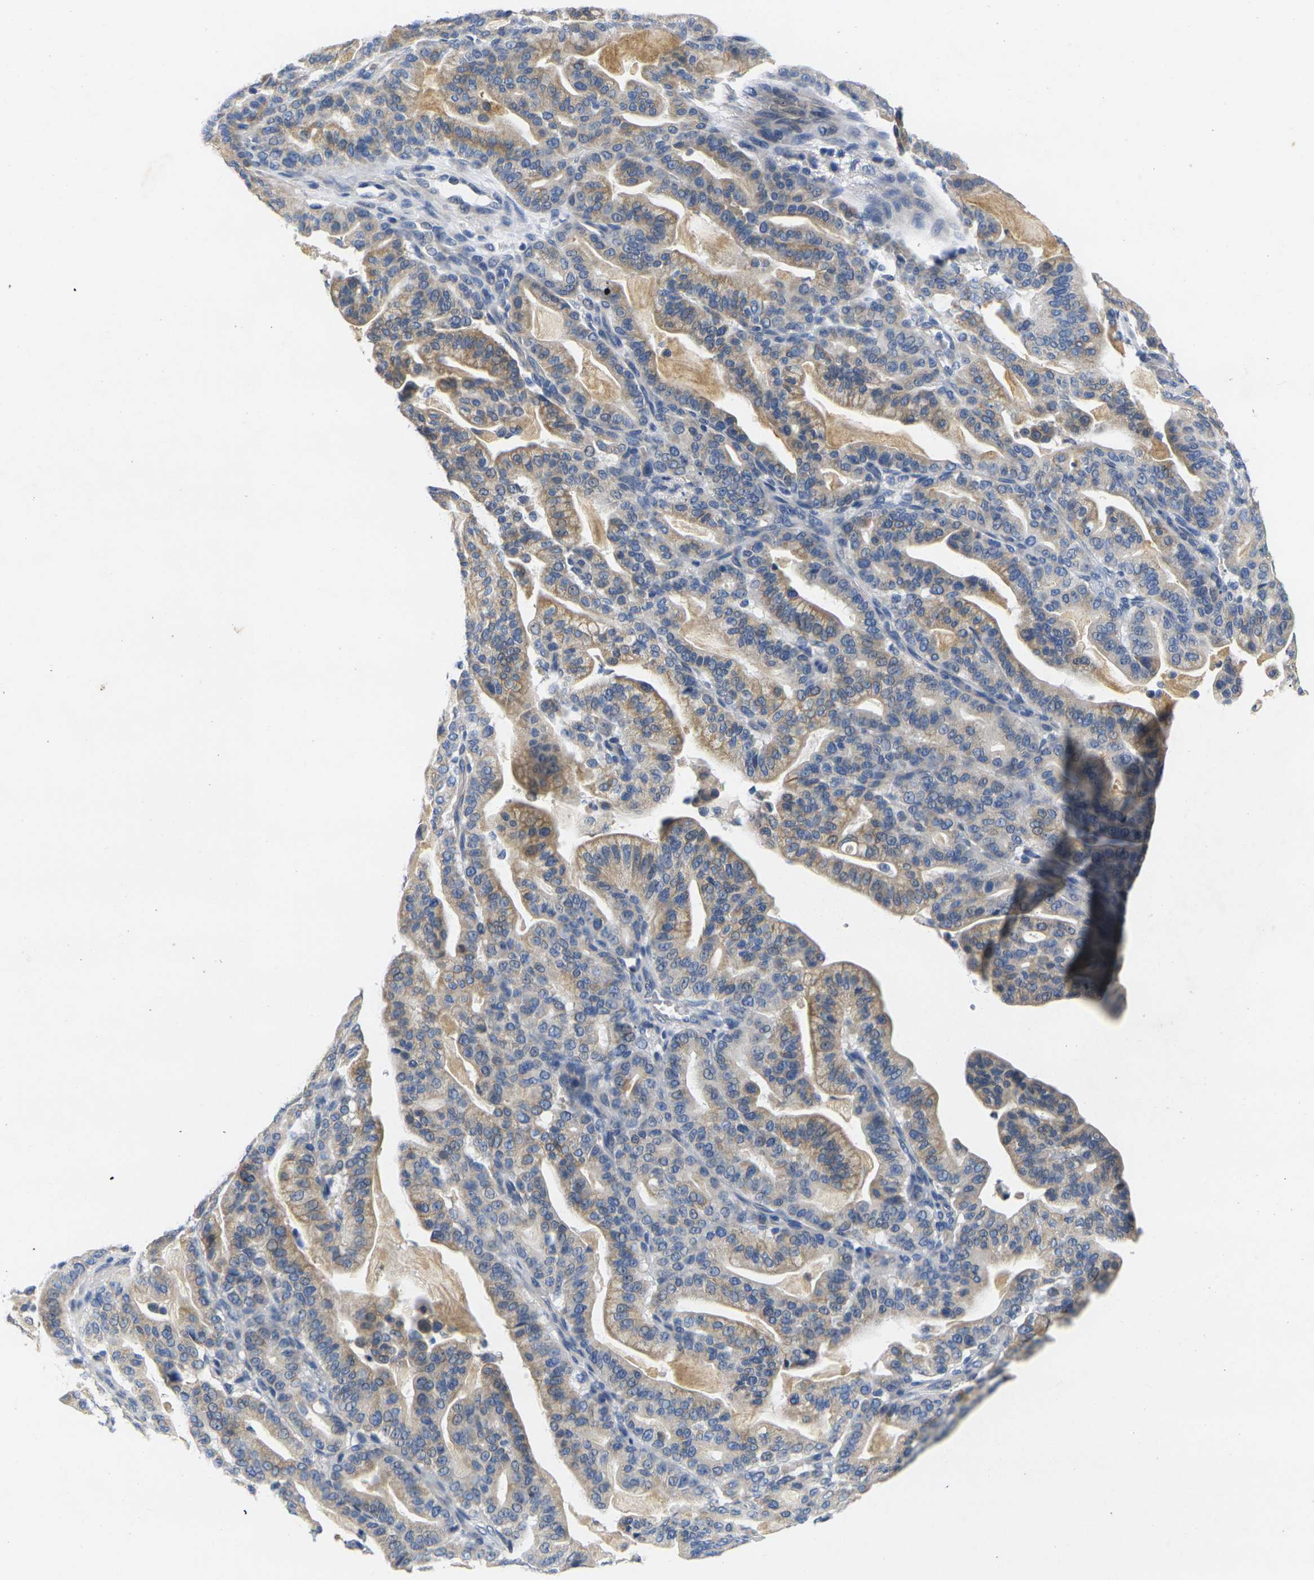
{"staining": {"intensity": "moderate", "quantity": ">75%", "location": "cytoplasmic/membranous"}, "tissue": "pancreatic cancer", "cell_type": "Tumor cells", "image_type": "cancer", "snomed": [{"axis": "morphology", "description": "Adenocarcinoma, NOS"}, {"axis": "topography", "description": "Pancreas"}], "caption": "Immunohistochemical staining of human pancreatic cancer displays medium levels of moderate cytoplasmic/membranous protein positivity in about >75% of tumor cells.", "gene": "NOCT", "patient": {"sex": "male", "age": 63}}